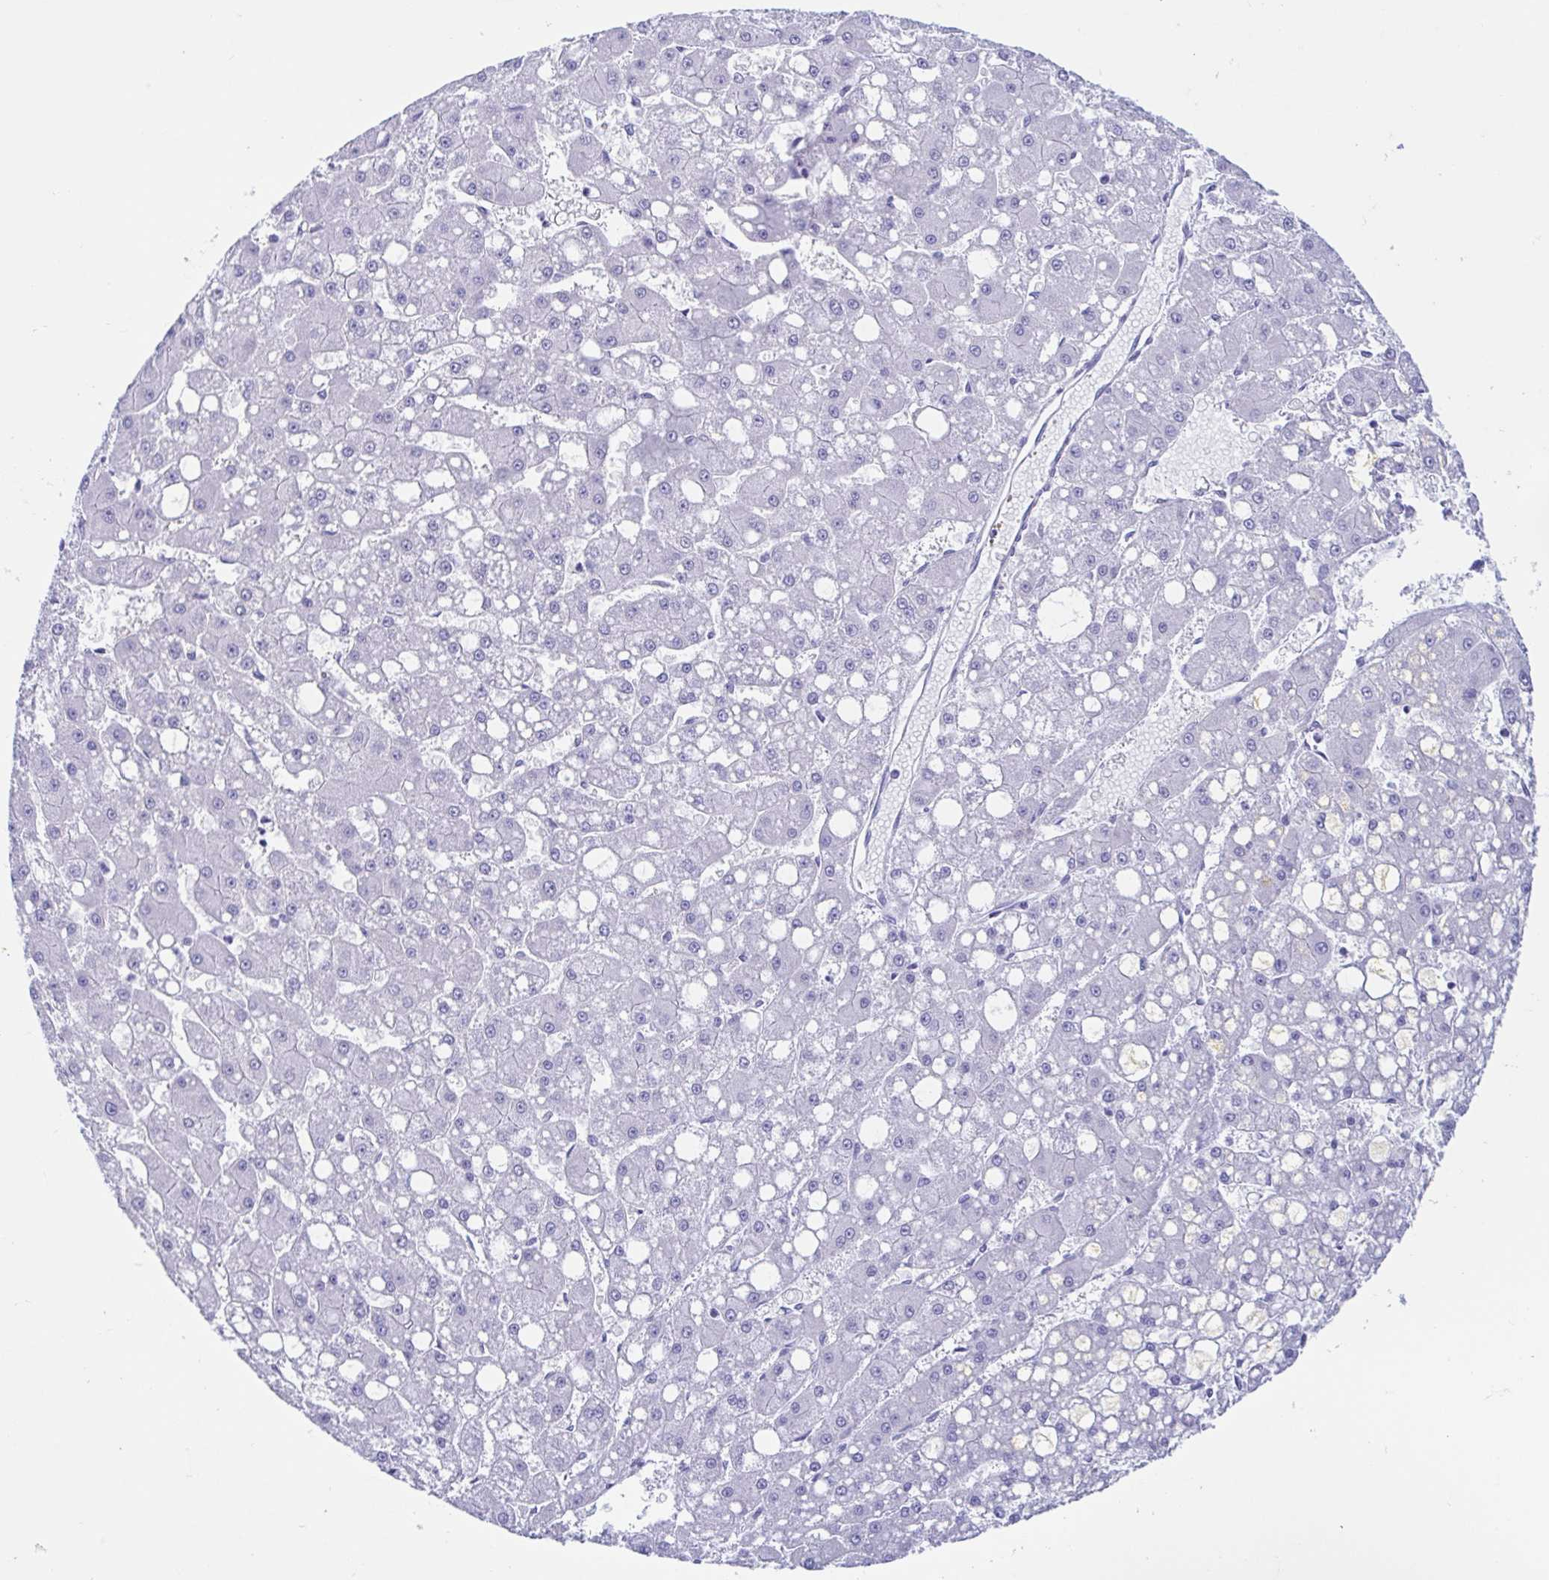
{"staining": {"intensity": "negative", "quantity": "none", "location": "none"}, "tissue": "liver cancer", "cell_type": "Tumor cells", "image_type": "cancer", "snomed": [{"axis": "morphology", "description": "Carcinoma, Hepatocellular, NOS"}, {"axis": "topography", "description": "Liver"}], "caption": "Tumor cells show no significant positivity in liver hepatocellular carcinoma. (DAB immunohistochemistry (IHC) with hematoxylin counter stain).", "gene": "GKN1", "patient": {"sex": "male", "age": 67}}